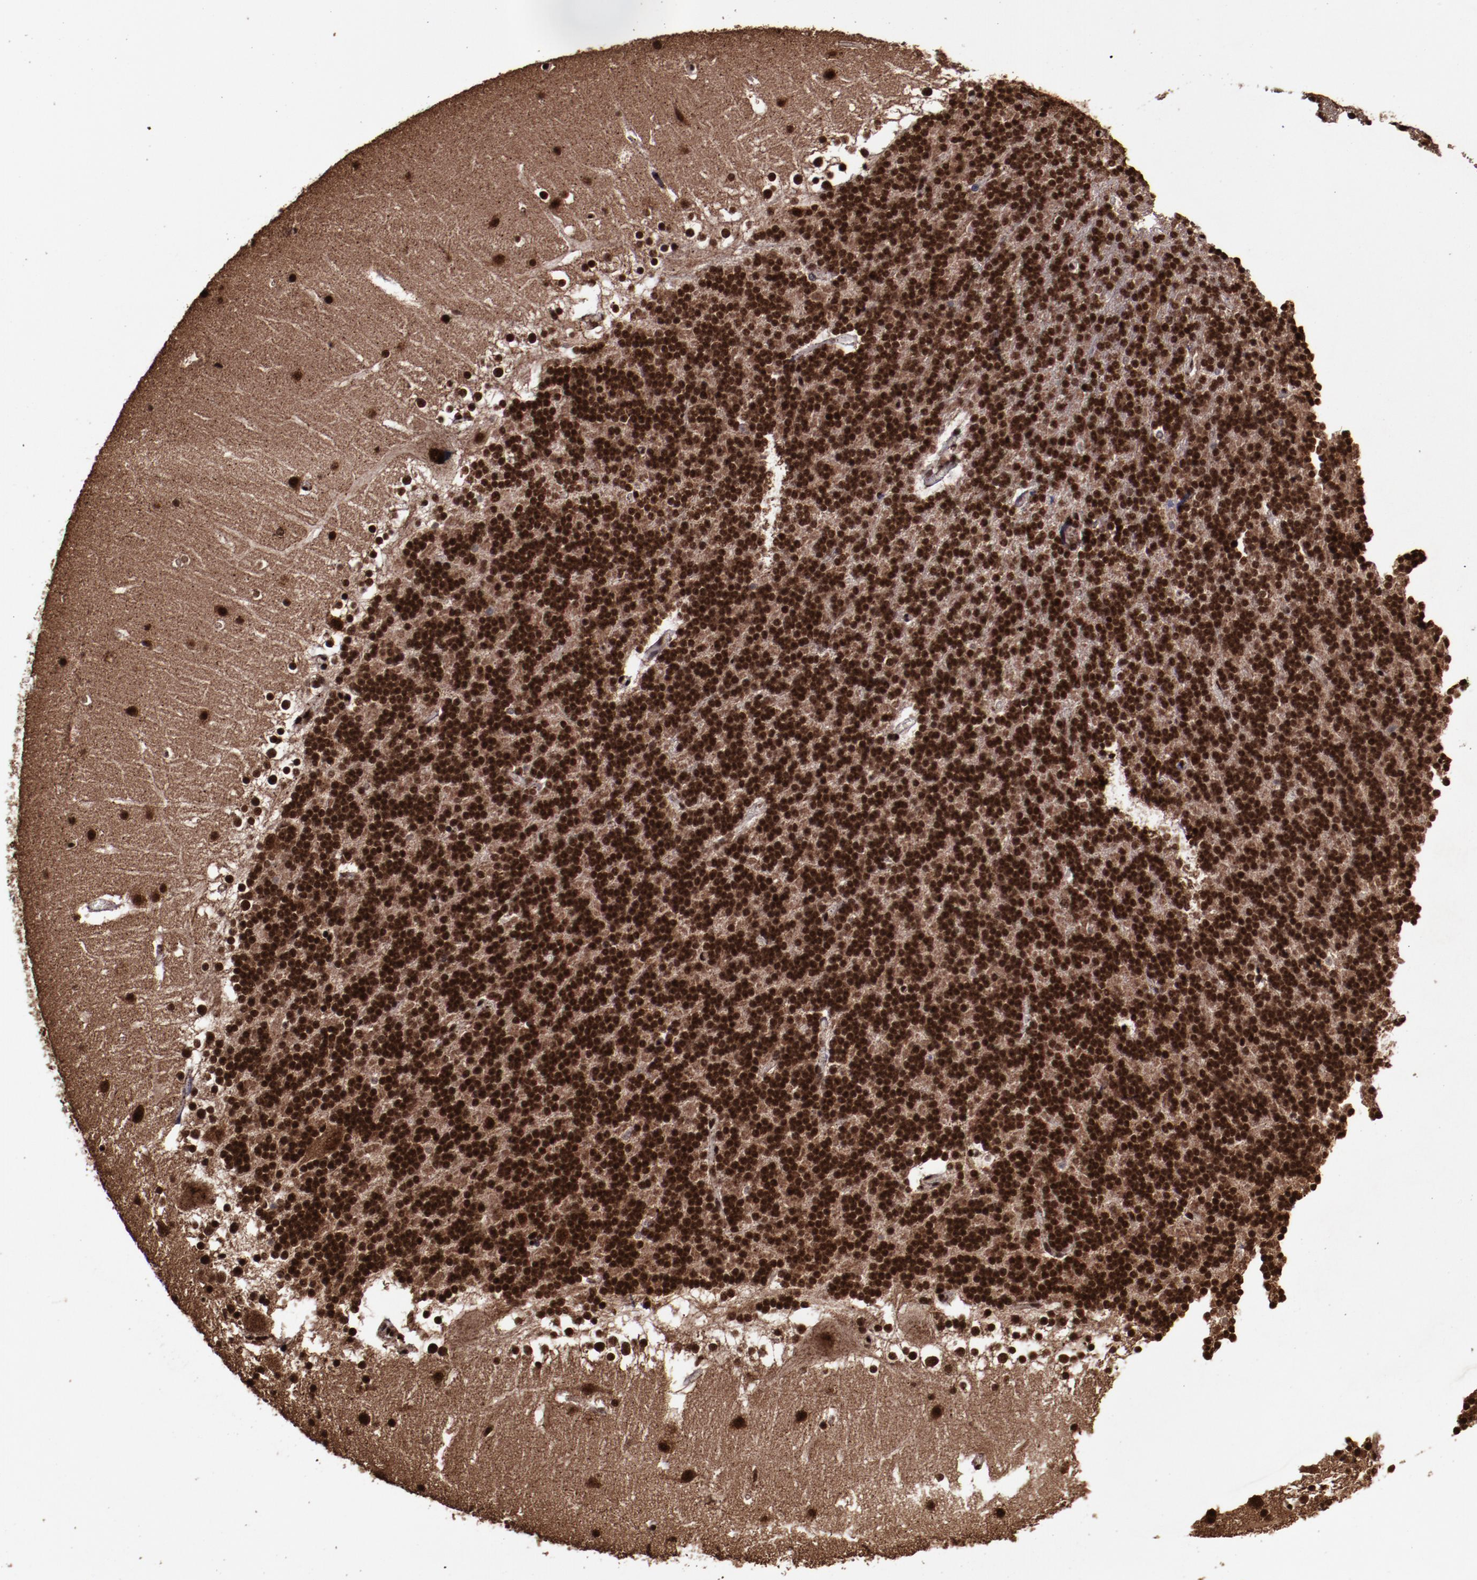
{"staining": {"intensity": "strong", "quantity": ">75%", "location": "nuclear"}, "tissue": "cerebellum", "cell_type": "Cells in granular layer", "image_type": "normal", "snomed": [{"axis": "morphology", "description": "Normal tissue, NOS"}, {"axis": "topography", "description": "Cerebellum"}], "caption": "Immunohistochemistry (DAB) staining of benign human cerebellum exhibits strong nuclear protein positivity in approximately >75% of cells in granular layer. (DAB IHC with brightfield microscopy, high magnification).", "gene": "SNW1", "patient": {"sex": "female", "age": 19}}